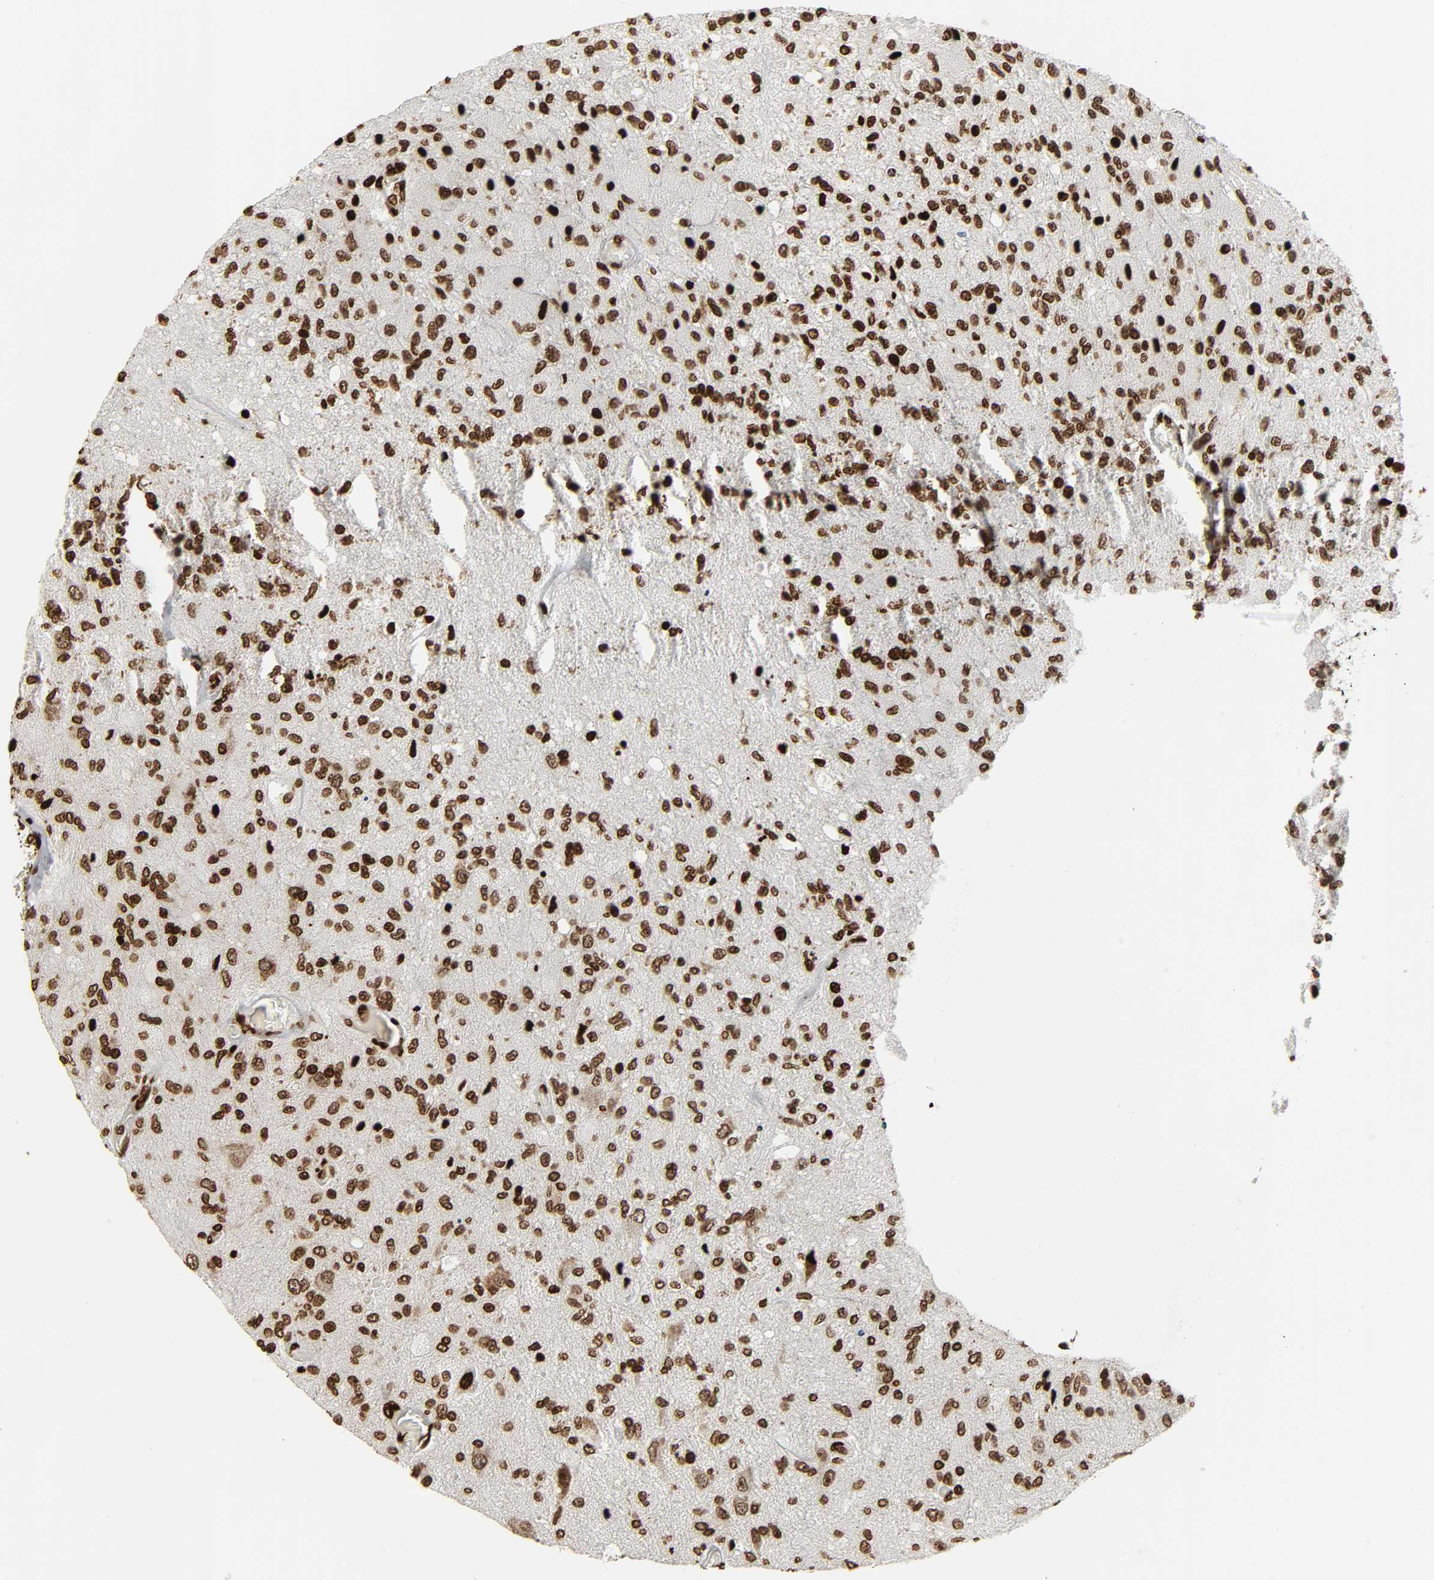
{"staining": {"intensity": "moderate", "quantity": ">75%", "location": "nuclear"}, "tissue": "glioma", "cell_type": "Tumor cells", "image_type": "cancer", "snomed": [{"axis": "morphology", "description": "Normal tissue, NOS"}, {"axis": "morphology", "description": "Glioma, malignant, High grade"}, {"axis": "topography", "description": "Cerebral cortex"}], "caption": "IHC photomicrograph of neoplastic tissue: glioma stained using immunohistochemistry (IHC) exhibits medium levels of moderate protein expression localized specifically in the nuclear of tumor cells, appearing as a nuclear brown color.", "gene": "RXRA", "patient": {"sex": "male", "age": 77}}